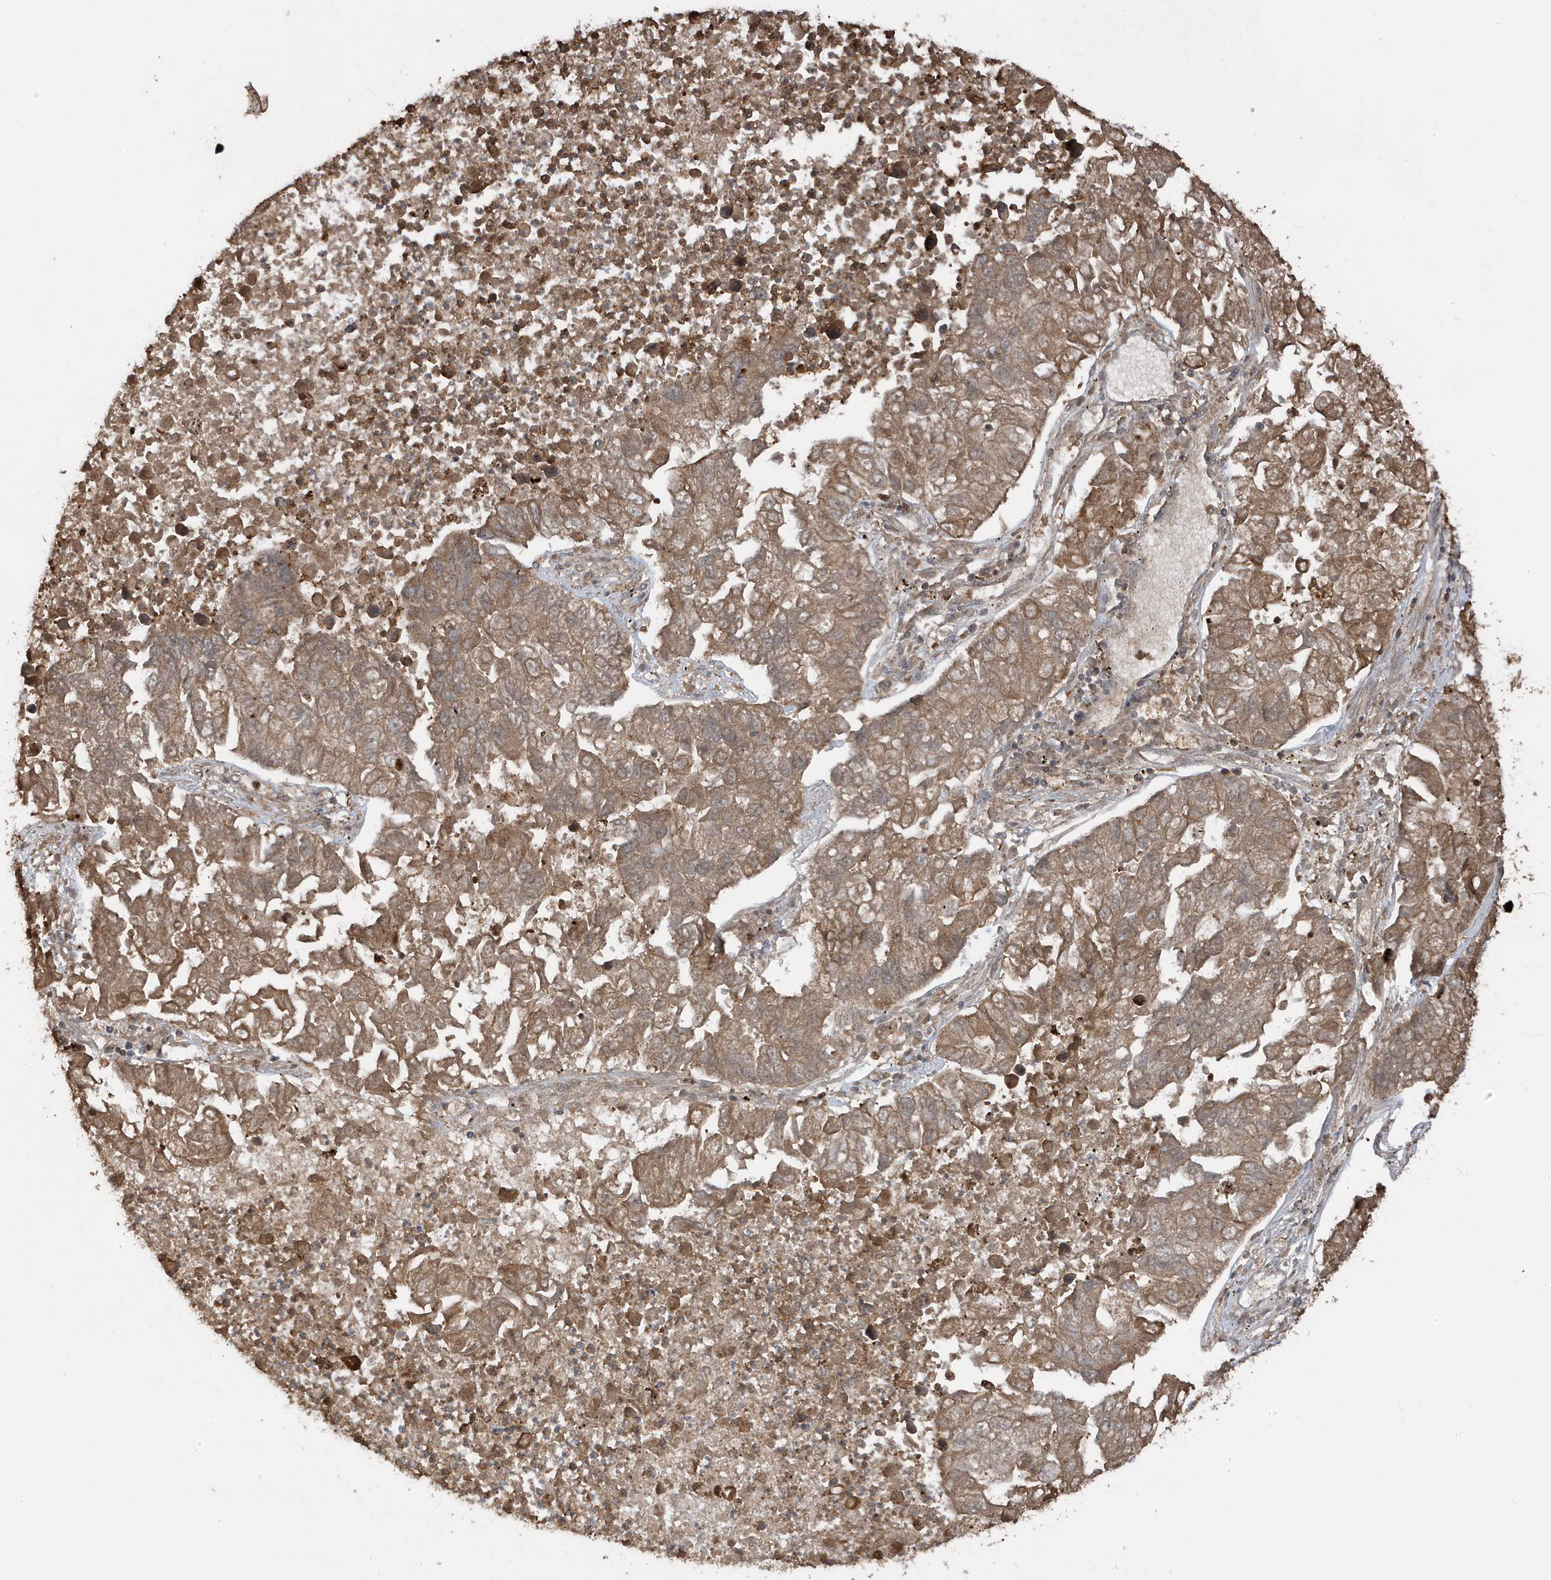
{"staining": {"intensity": "moderate", "quantity": ">75%", "location": "cytoplasmic/membranous"}, "tissue": "lung cancer", "cell_type": "Tumor cells", "image_type": "cancer", "snomed": [{"axis": "morphology", "description": "Adenocarcinoma, NOS"}, {"axis": "topography", "description": "Lung"}], "caption": "Protein analysis of lung cancer (adenocarcinoma) tissue displays moderate cytoplasmic/membranous expression in approximately >75% of tumor cells. (IHC, brightfield microscopy, high magnification).", "gene": "ASAP1", "patient": {"sex": "female", "age": 51}}